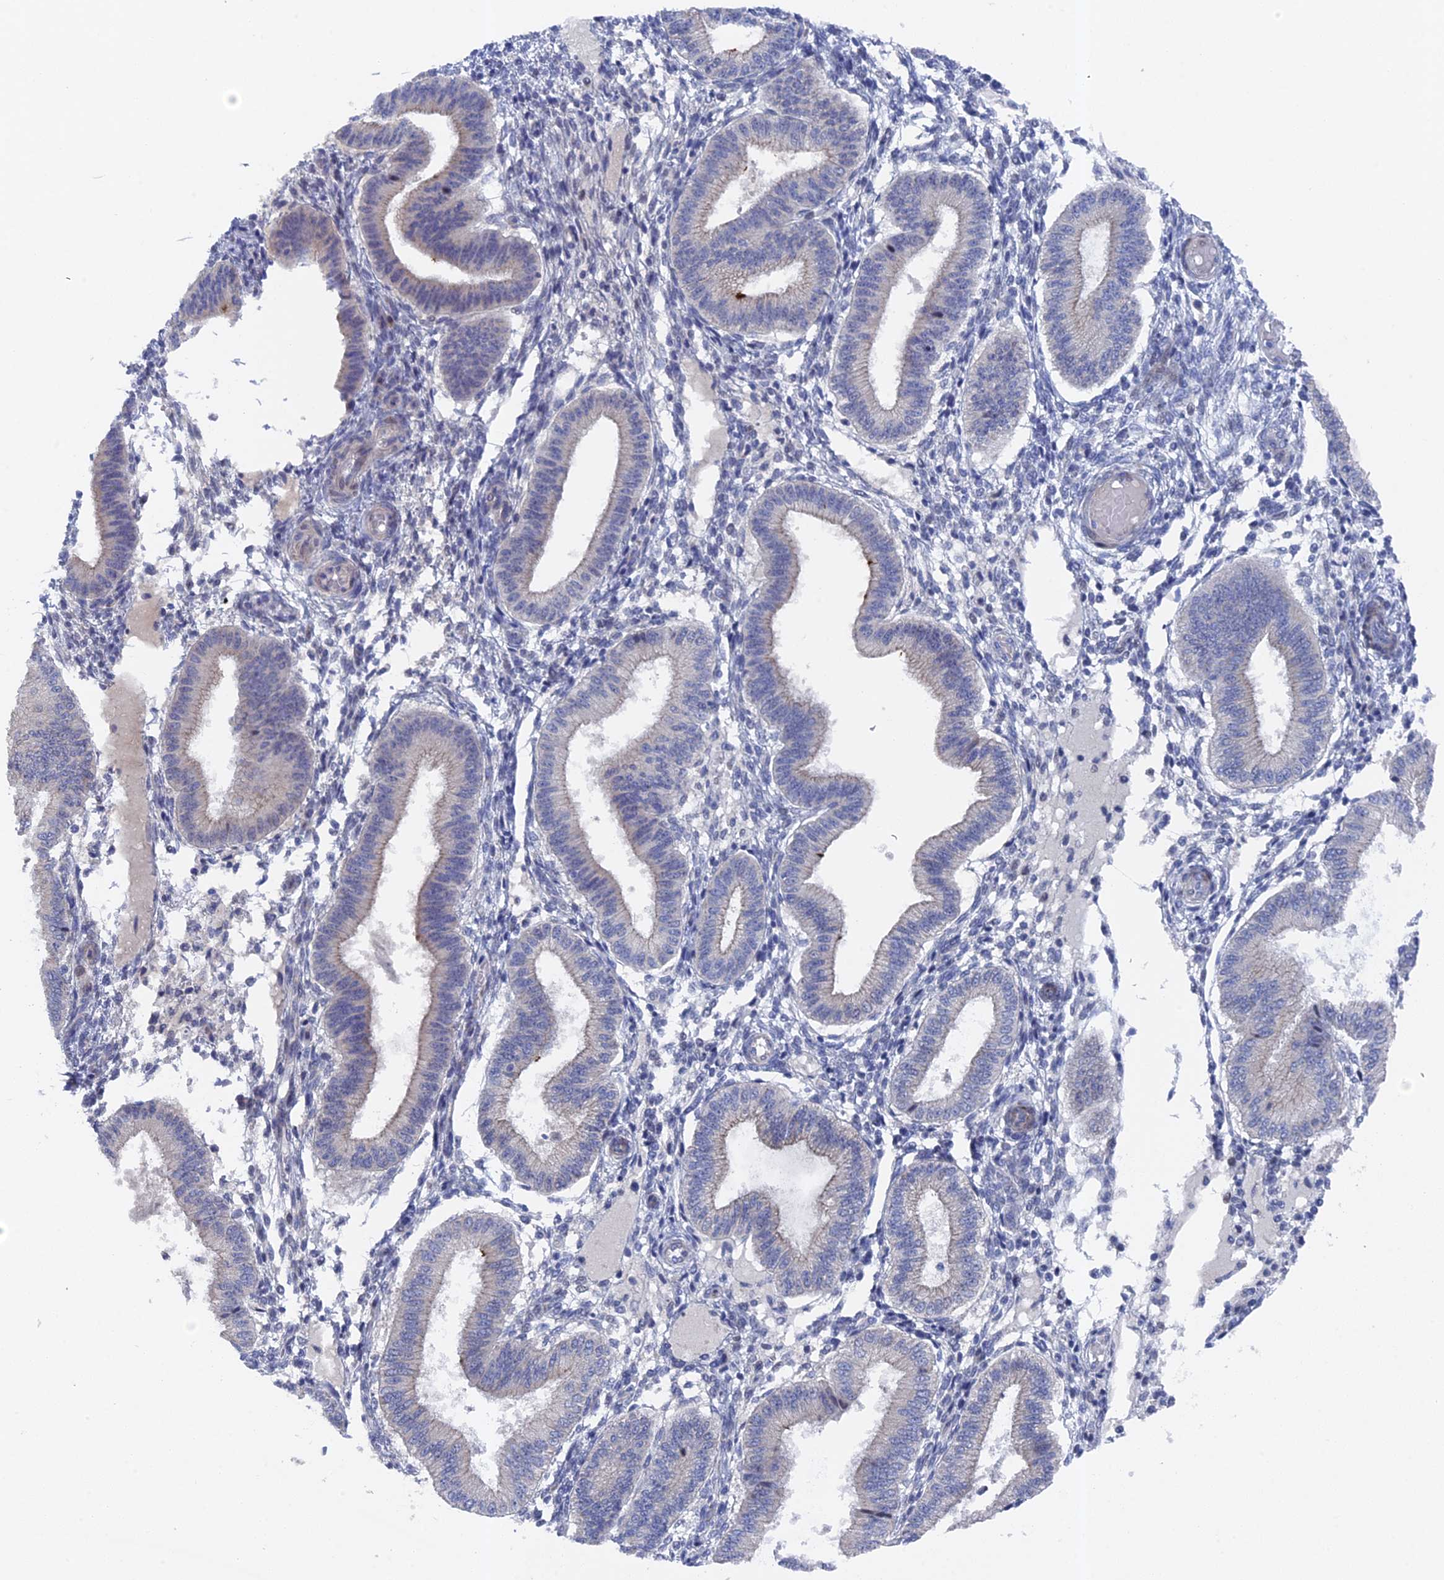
{"staining": {"intensity": "negative", "quantity": "none", "location": "none"}, "tissue": "endometrium", "cell_type": "Cells in endometrial stroma", "image_type": "normal", "snomed": [{"axis": "morphology", "description": "Normal tissue, NOS"}, {"axis": "topography", "description": "Endometrium"}], "caption": "The image reveals no significant expression in cells in endometrial stroma of endometrium.", "gene": "TMEM161A", "patient": {"sex": "female", "age": 39}}